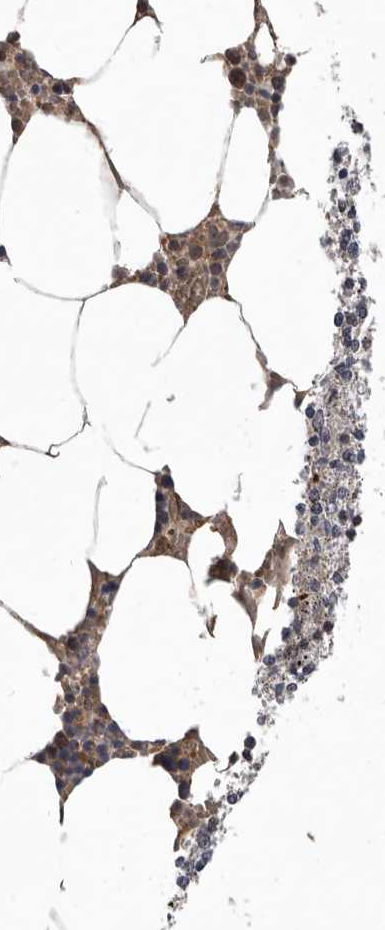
{"staining": {"intensity": "moderate", "quantity": "<25%", "location": "cytoplasmic/membranous"}, "tissue": "bone marrow", "cell_type": "Hematopoietic cells", "image_type": "normal", "snomed": [{"axis": "morphology", "description": "Normal tissue, NOS"}, {"axis": "topography", "description": "Bone marrow"}], "caption": "Moderate cytoplasmic/membranous protein positivity is identified in about <25% of hematopoietic cells in bone marrow.", "gene": "FGFR4", "patient": {"sex": "male", "age": 70}}